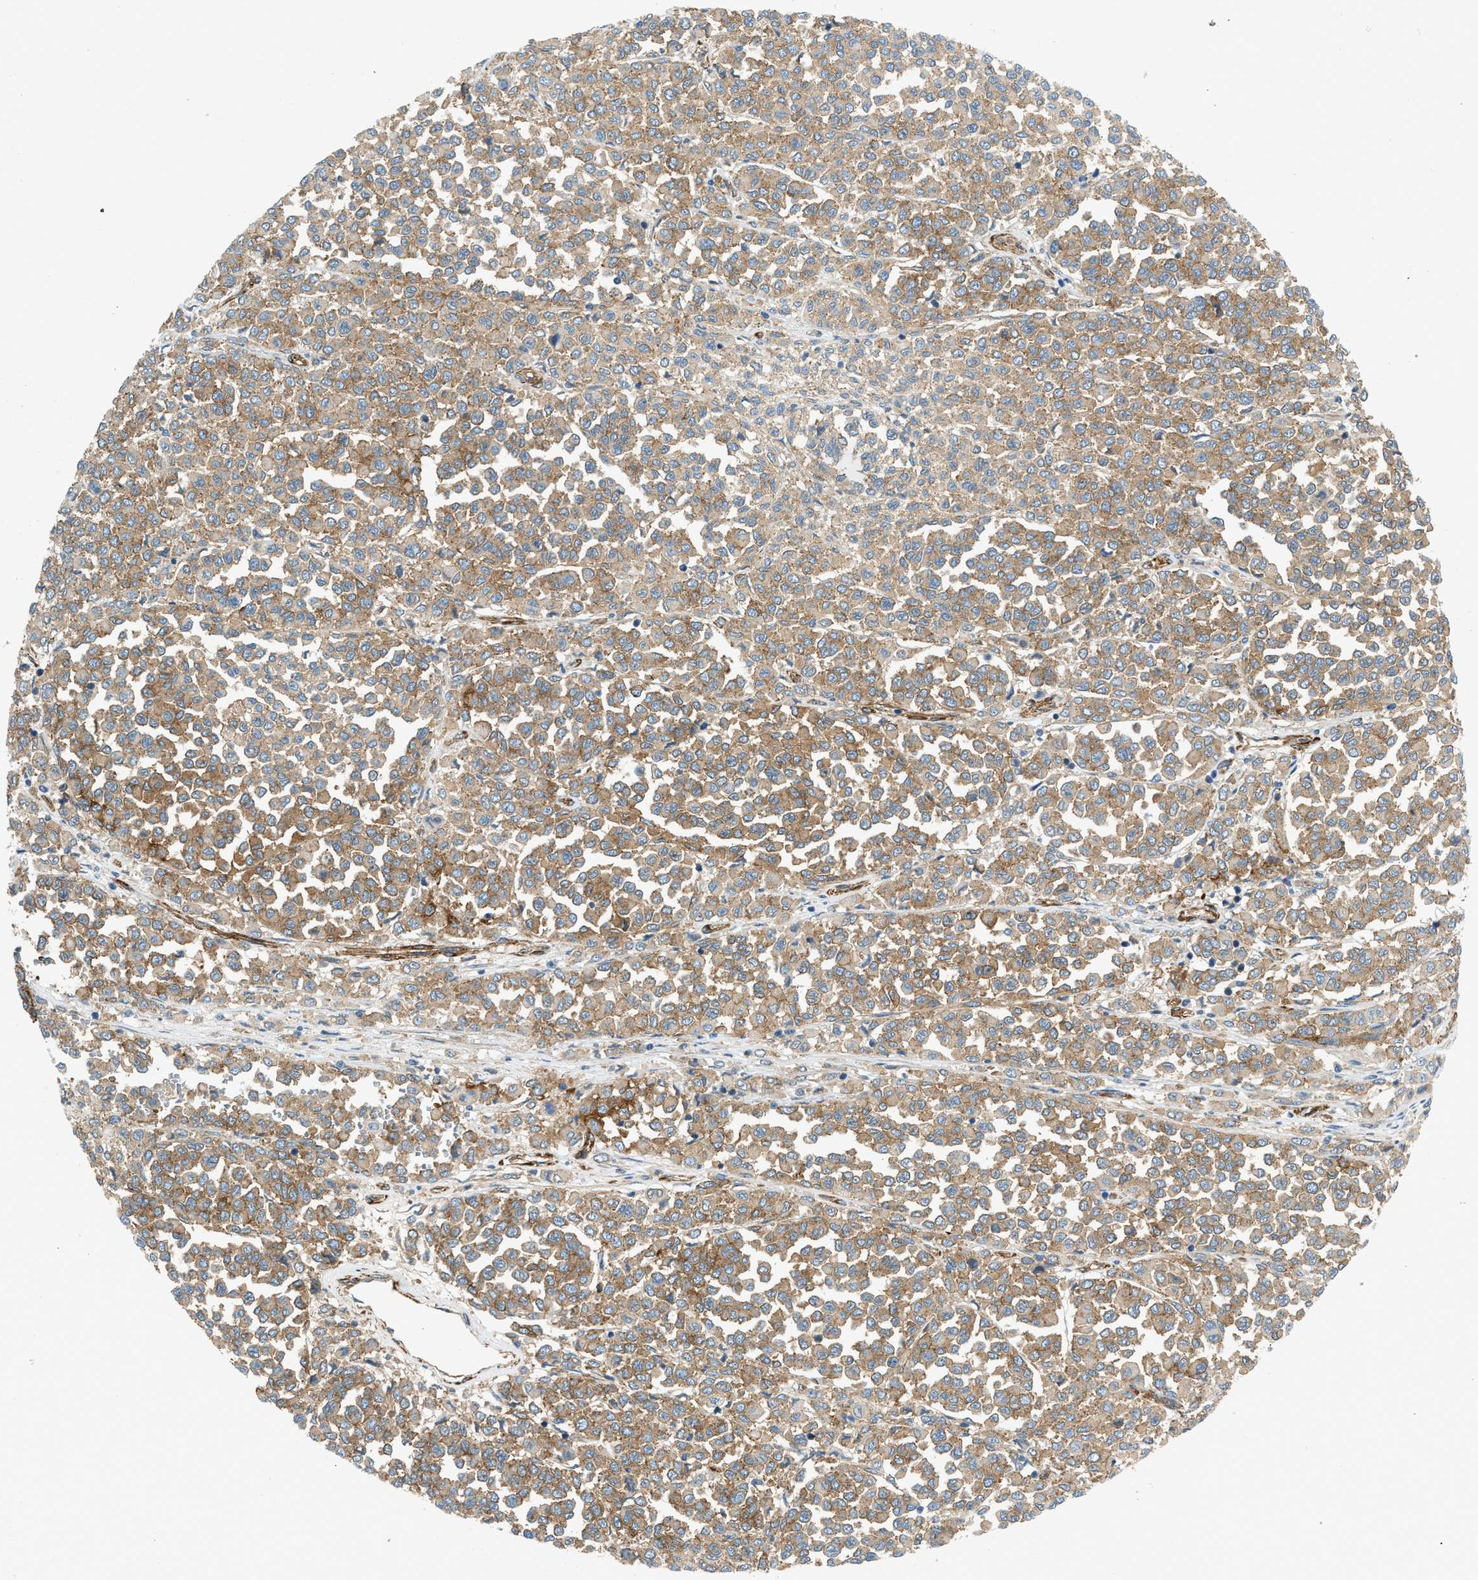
{"staining": {"intensity": "weak", "quantity": ">75%", "location": "cytoplasmic/membranous"}, "tissue": "melanoma", "cell_type": "Tumor cells", "image_type": "cancer", "snomed": [{"axis": "morphology", "description": "Malignant melanoma, Metastatic site"}, {"axis": "topography", "description": "Pancreas"}], "caption": "Tumor cells show low levels of weak cytoplasmic/membranous expression in about >75% of cells in malignant melanoma (metastatic site).", "gene": "HIP1", "patient": {"sex": "female", "age": 30}}